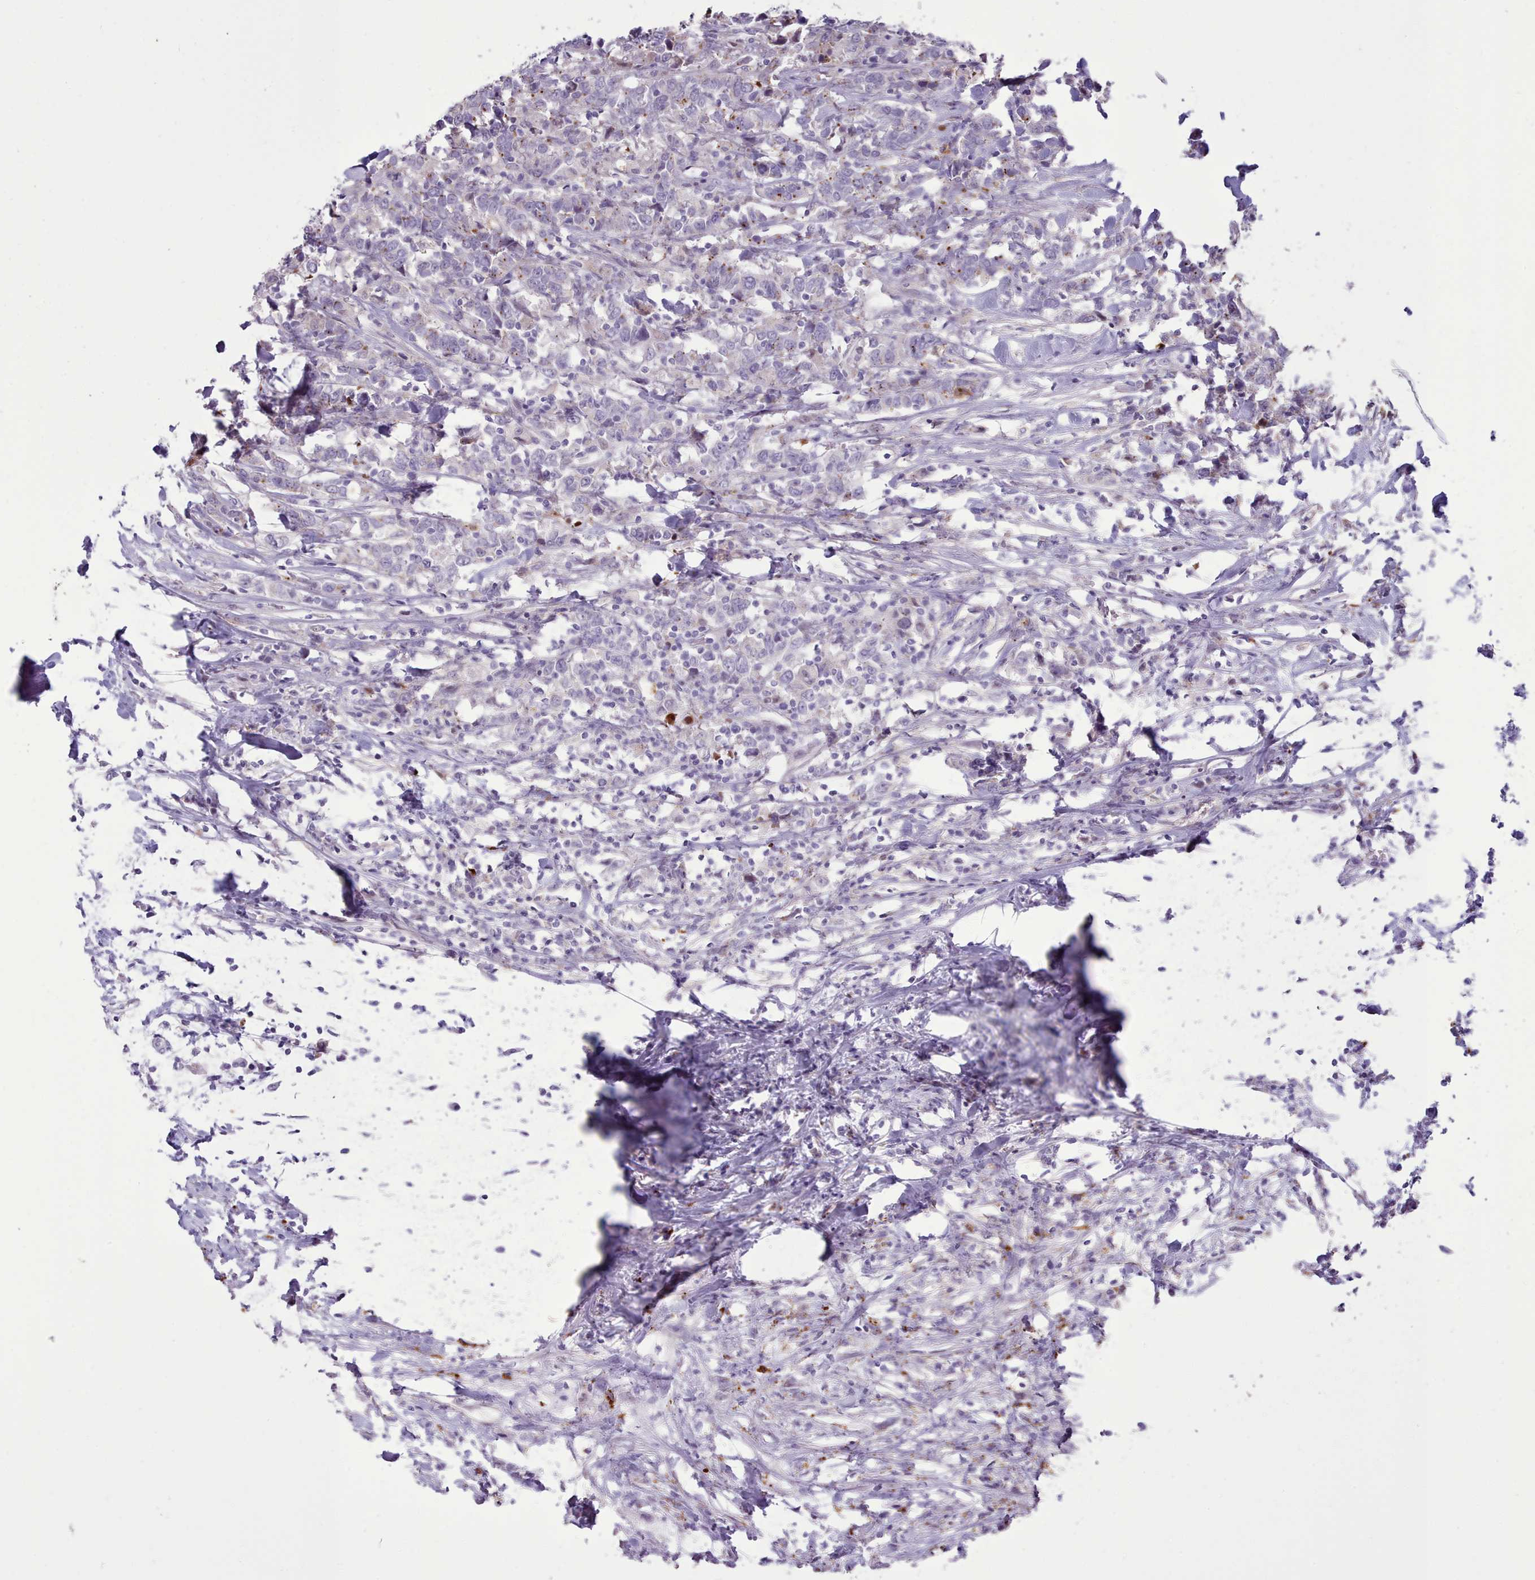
{"staining": {"intensity": "moderate", "quantity": "<25%", "location": "cytoplasmic/membranous"}, "tissue": "urothelial cancer", "cell_type": "Tumor cells", "image_type": "cancer", "snomed": [{"axis": "morphology", "description": "Urothelial carcinoma, High grade"}, {"axis": "topography", "description": "Urinary bladder"}], "caption": "Immunohistochemistry (IHC) staining of urothelial cancer, which demonstrates low levels of moderate cytoplasmic/membranous positivity in about <25% of tumor cells indicating moderate cytoplasmic/membranous protein expression. The staining was performed using DAB (3,3'-diaminobenzidine) (brown) for protein detection and nuclei were counterstained in hematoxylin (blue).", "gene": "SRD5A1", "patient": {"sex": "male", "age": 61}}